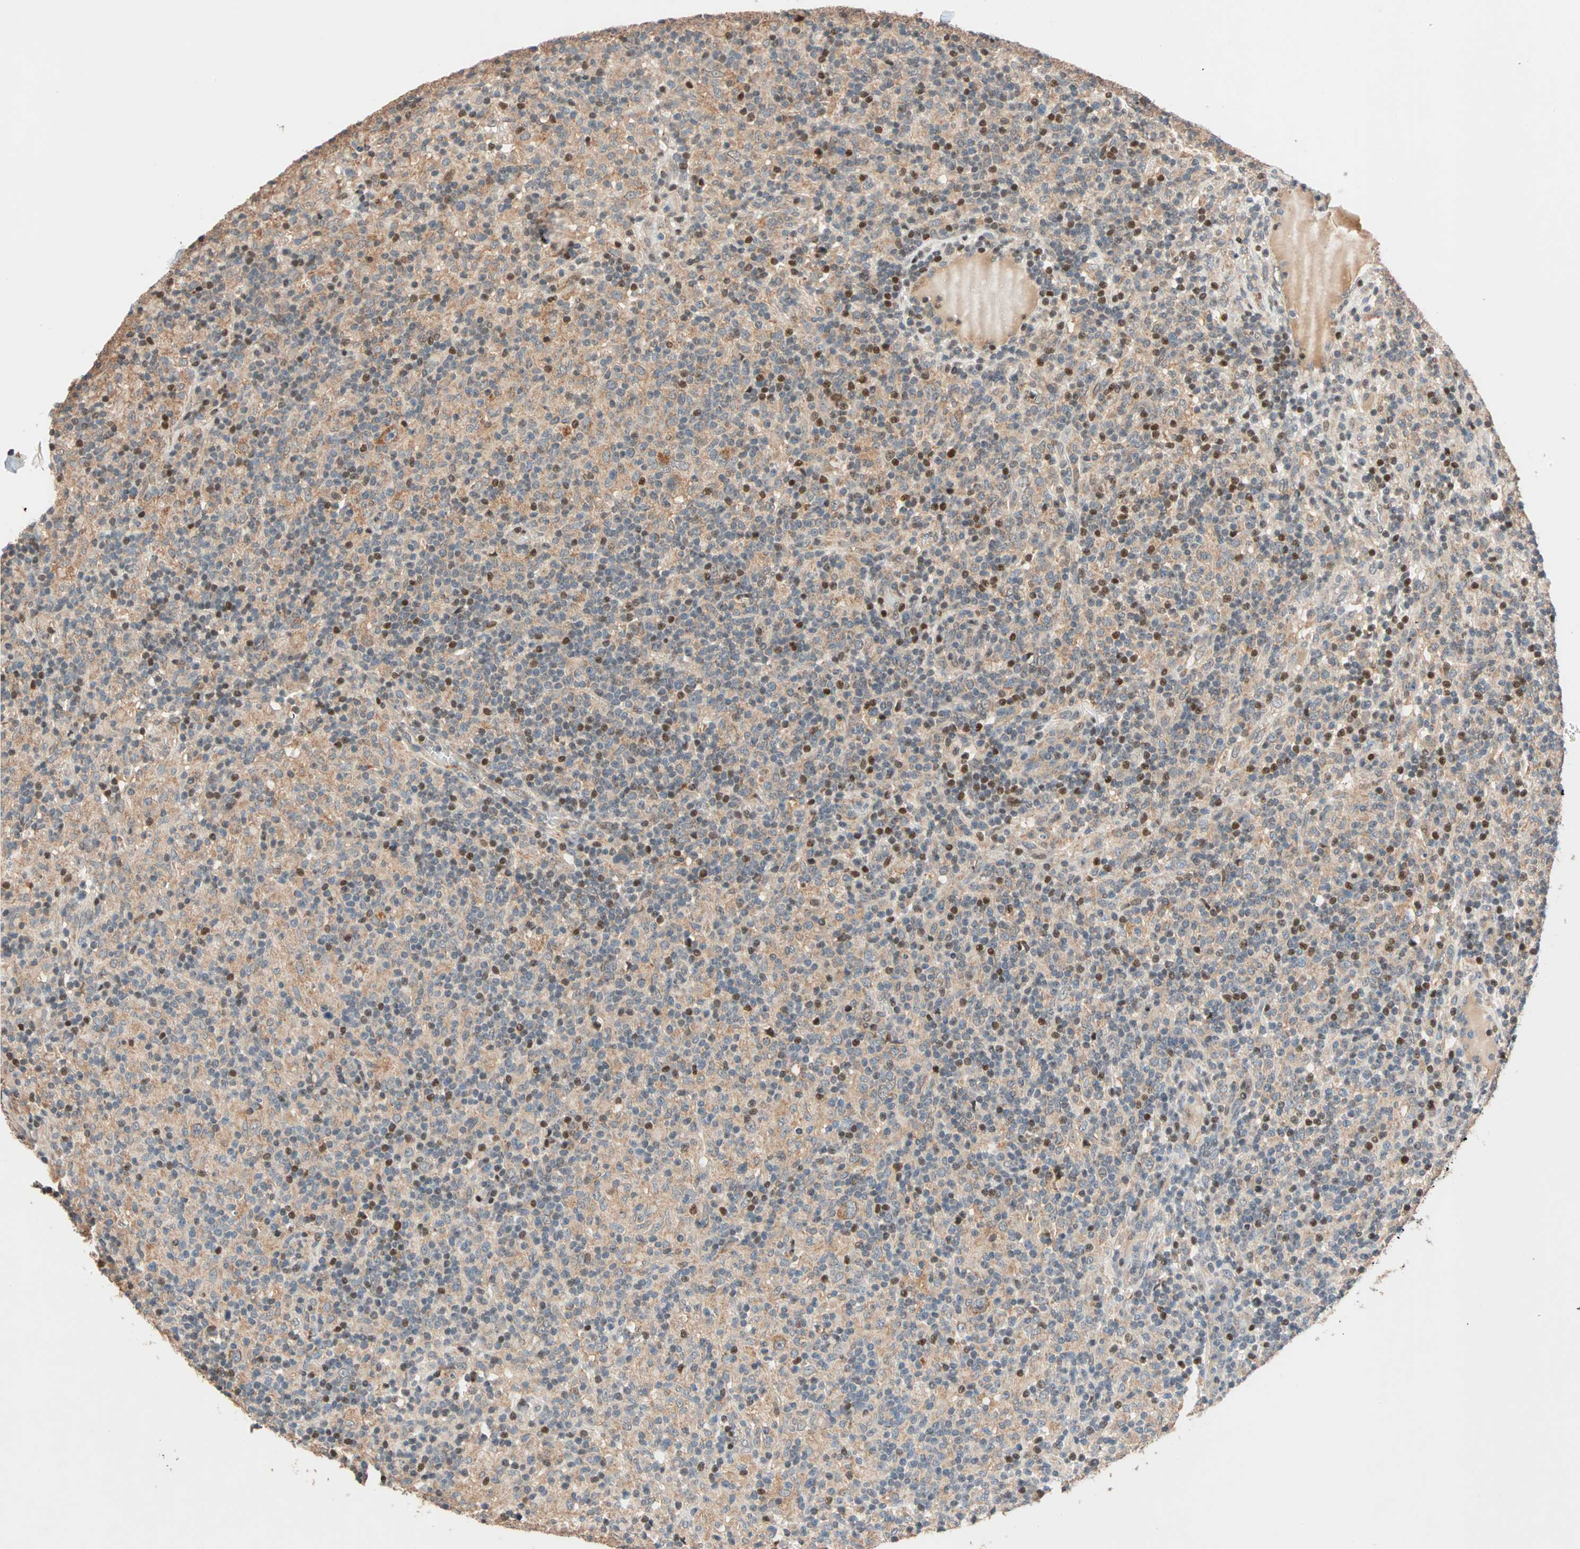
{"staining": {"intensity": "moderate", "quantity": ">75%", "location": "cytoplasmic/membranous"}, "tissue": "lymphoma", "cell_type": "Tumor cells", "image_type": "cancer", "snomed": [{"axis": "morphology", "description": "Hodgkin's disease, NOS"}, {"axis": "topography", "description": "Lymph node"}], "caption": "Immunohistochemistry (IHC) image of neoplastic tissue: human lymphoma stained using immunohistochemistry displays medium levels of moderate protein expression localized specifically in the cytoplasmic/membranous of tumor cells, appearing as a cytoplasmic/membranous brown color.", "gene": "HECW1", "patient": {"sex": "male", "age": 70}}